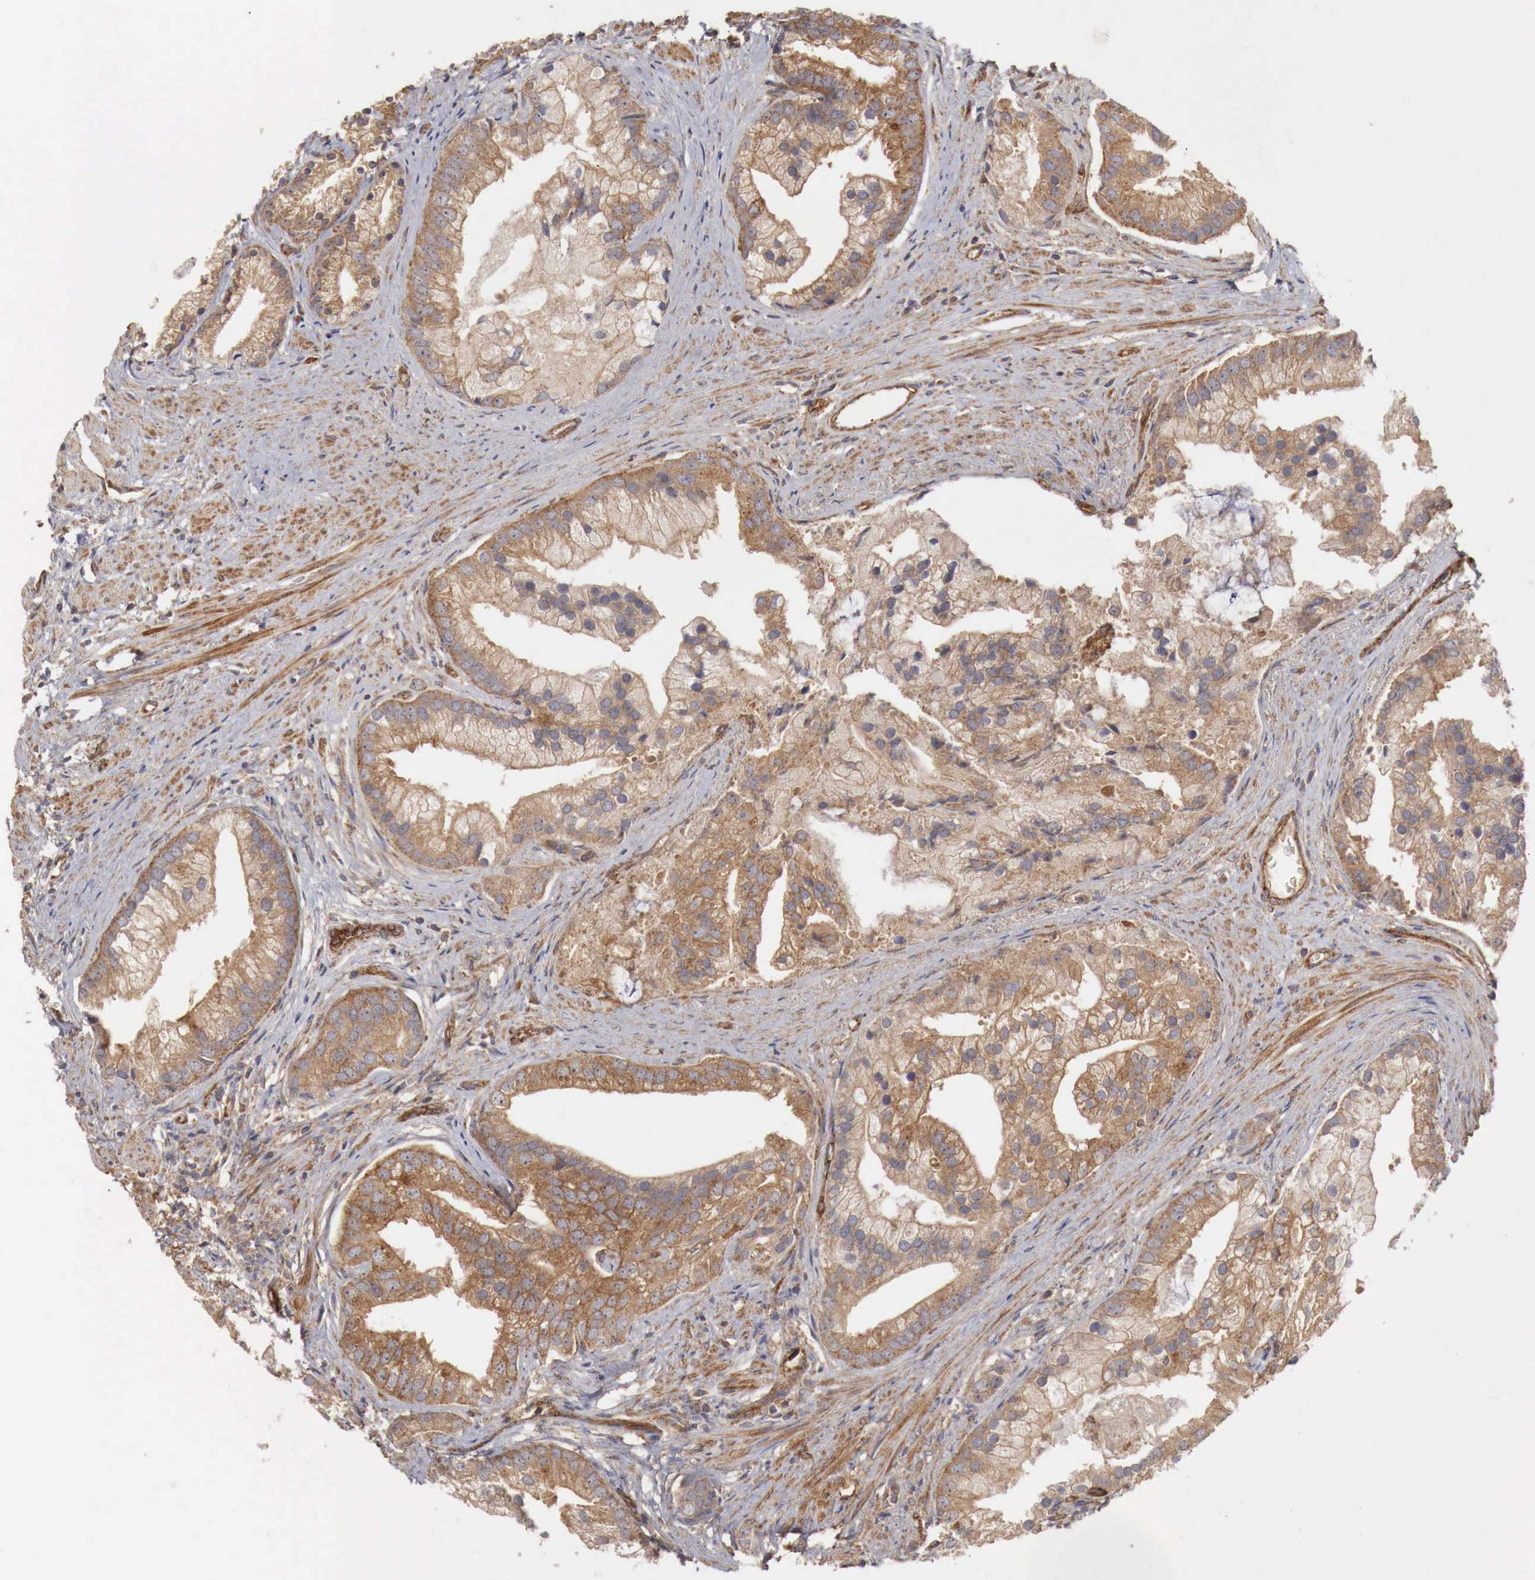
{"staining": {"intensity": "moderate", "quantity": ">75%", "location": "cytoplasmic/membranous"}, "tissue": "prostate cancer", "cell_type": "Tumor cells", "image_type": "cancer", "snomed": [{"axis": "morphology", "description": "Adenocarcinoma, Low grade"}, {"axis": "topography", "description": "Prostate"}], "caption": "Low-grade adenocarcinoma (prostate) was stained to show a protein in brown. There is medium levels of moderate cytoplasmic/membranous expression in about >75% of tumor cells.", "gene": "ARMCX4", "patient": {"sex": "male", "age": 71}}